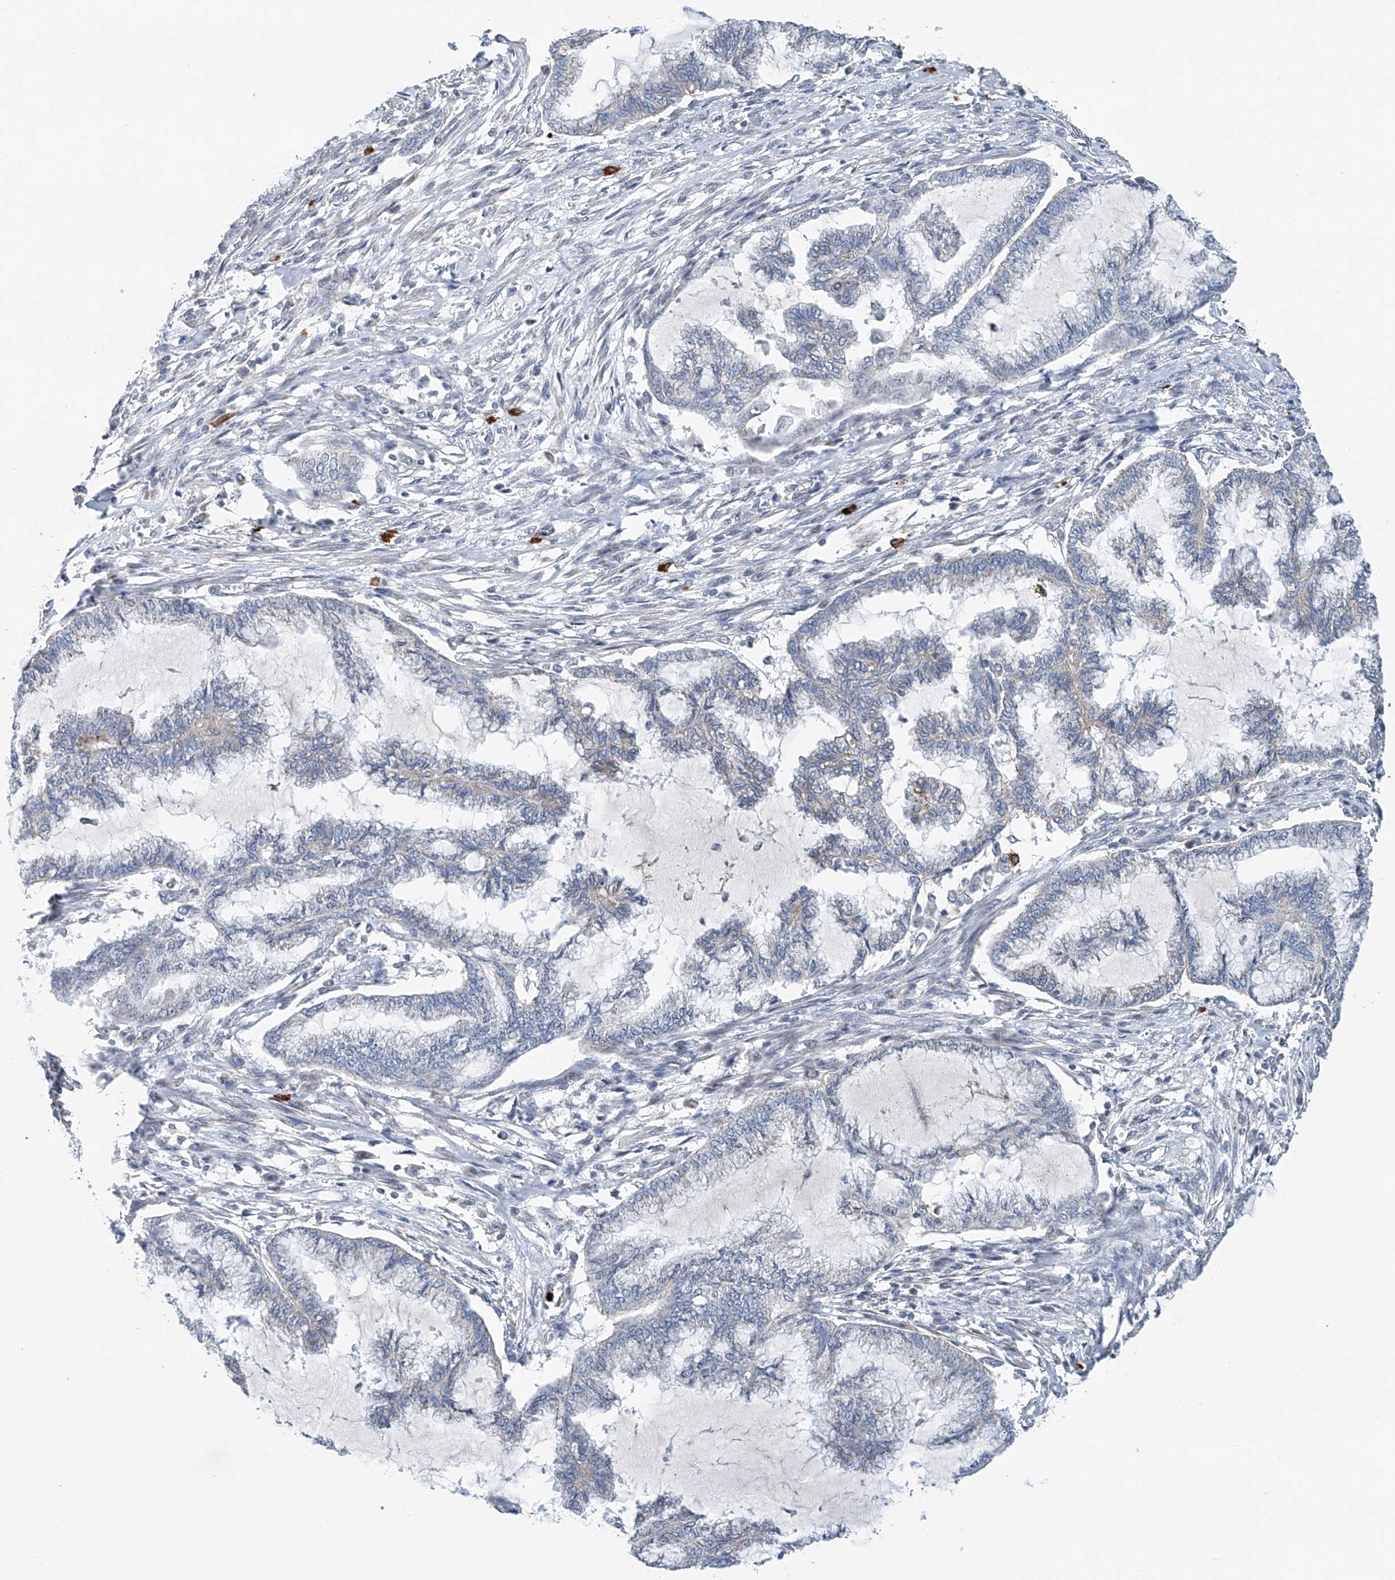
{"staining": {"intensity": "negative", "quantity": "none", "location": "none"}, "tissue": "endometrial cancer", "cell_type": "Tumor cells", "image_type": "cancer", "snomed": [{"axis": "morphology", "description": "Adenocarcinoma, NOS"}, {"axis": "topography", "description": "Endometrium"}], "caption": "An image of human endometrial cancer is negative for staining in tumor cells. (DAB (3,3'-diaminobenzidine) immunohistochemistry, high magnification).", "gene": "KLF15", "patient": {"sex": "female", "age": 86}}